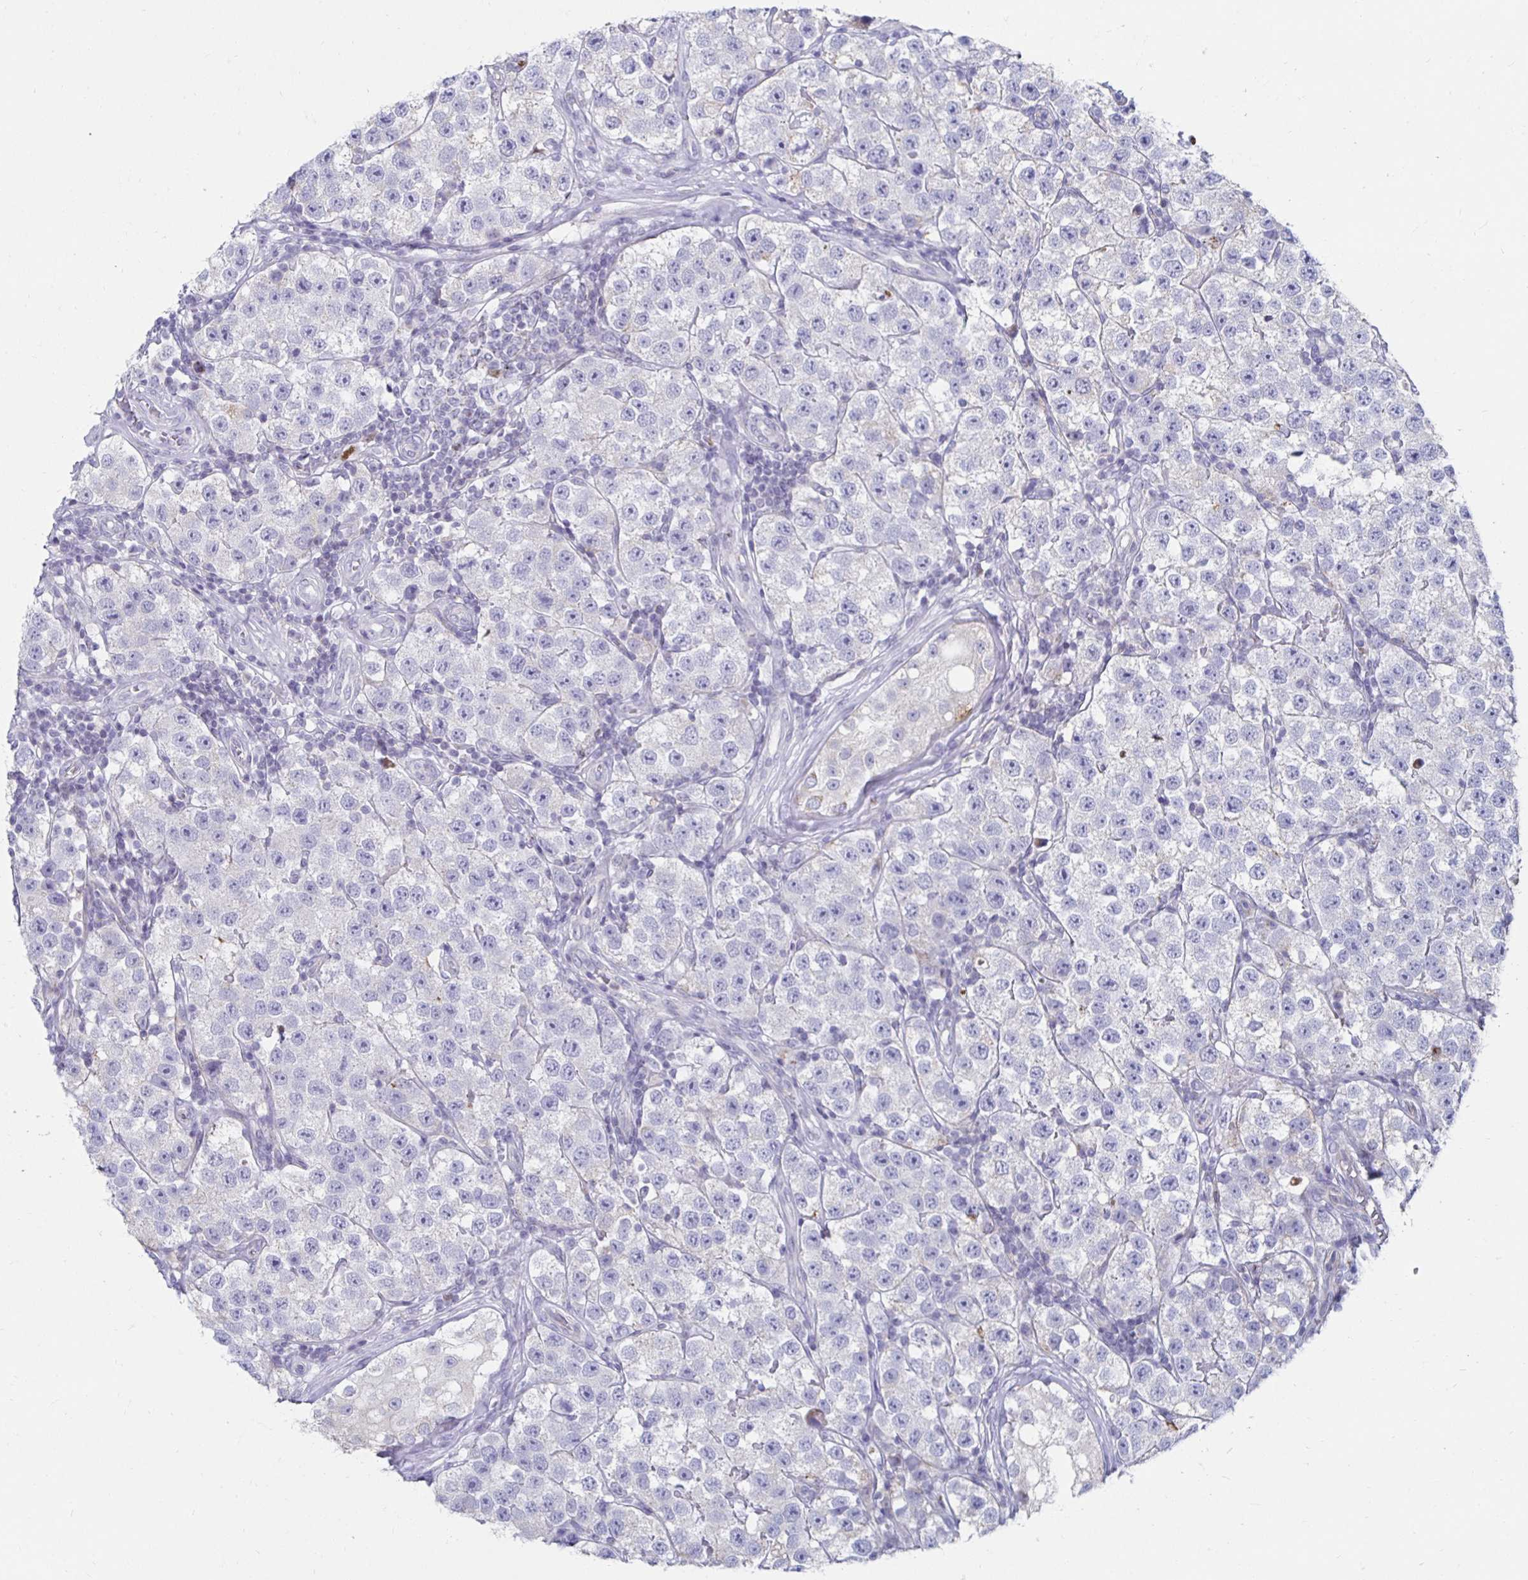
{"staining": {"intensity": "negative", "quantity": "none", "location": "none"}, "tissue": "testis cancer", "cell_type": "Tumor cells", "image_type": "cancer", "snomed": [{"axis": "morphology", "description": "Seminoma, NOS"}, {"axis": "topography", "description": "Testis"}], "caption": "Immunohistochemistry (IHC) of testis seminoma shows no positivity in tumor cells.", "gene": "NOCT", "patient": {"sex": "male", "age": 34}}